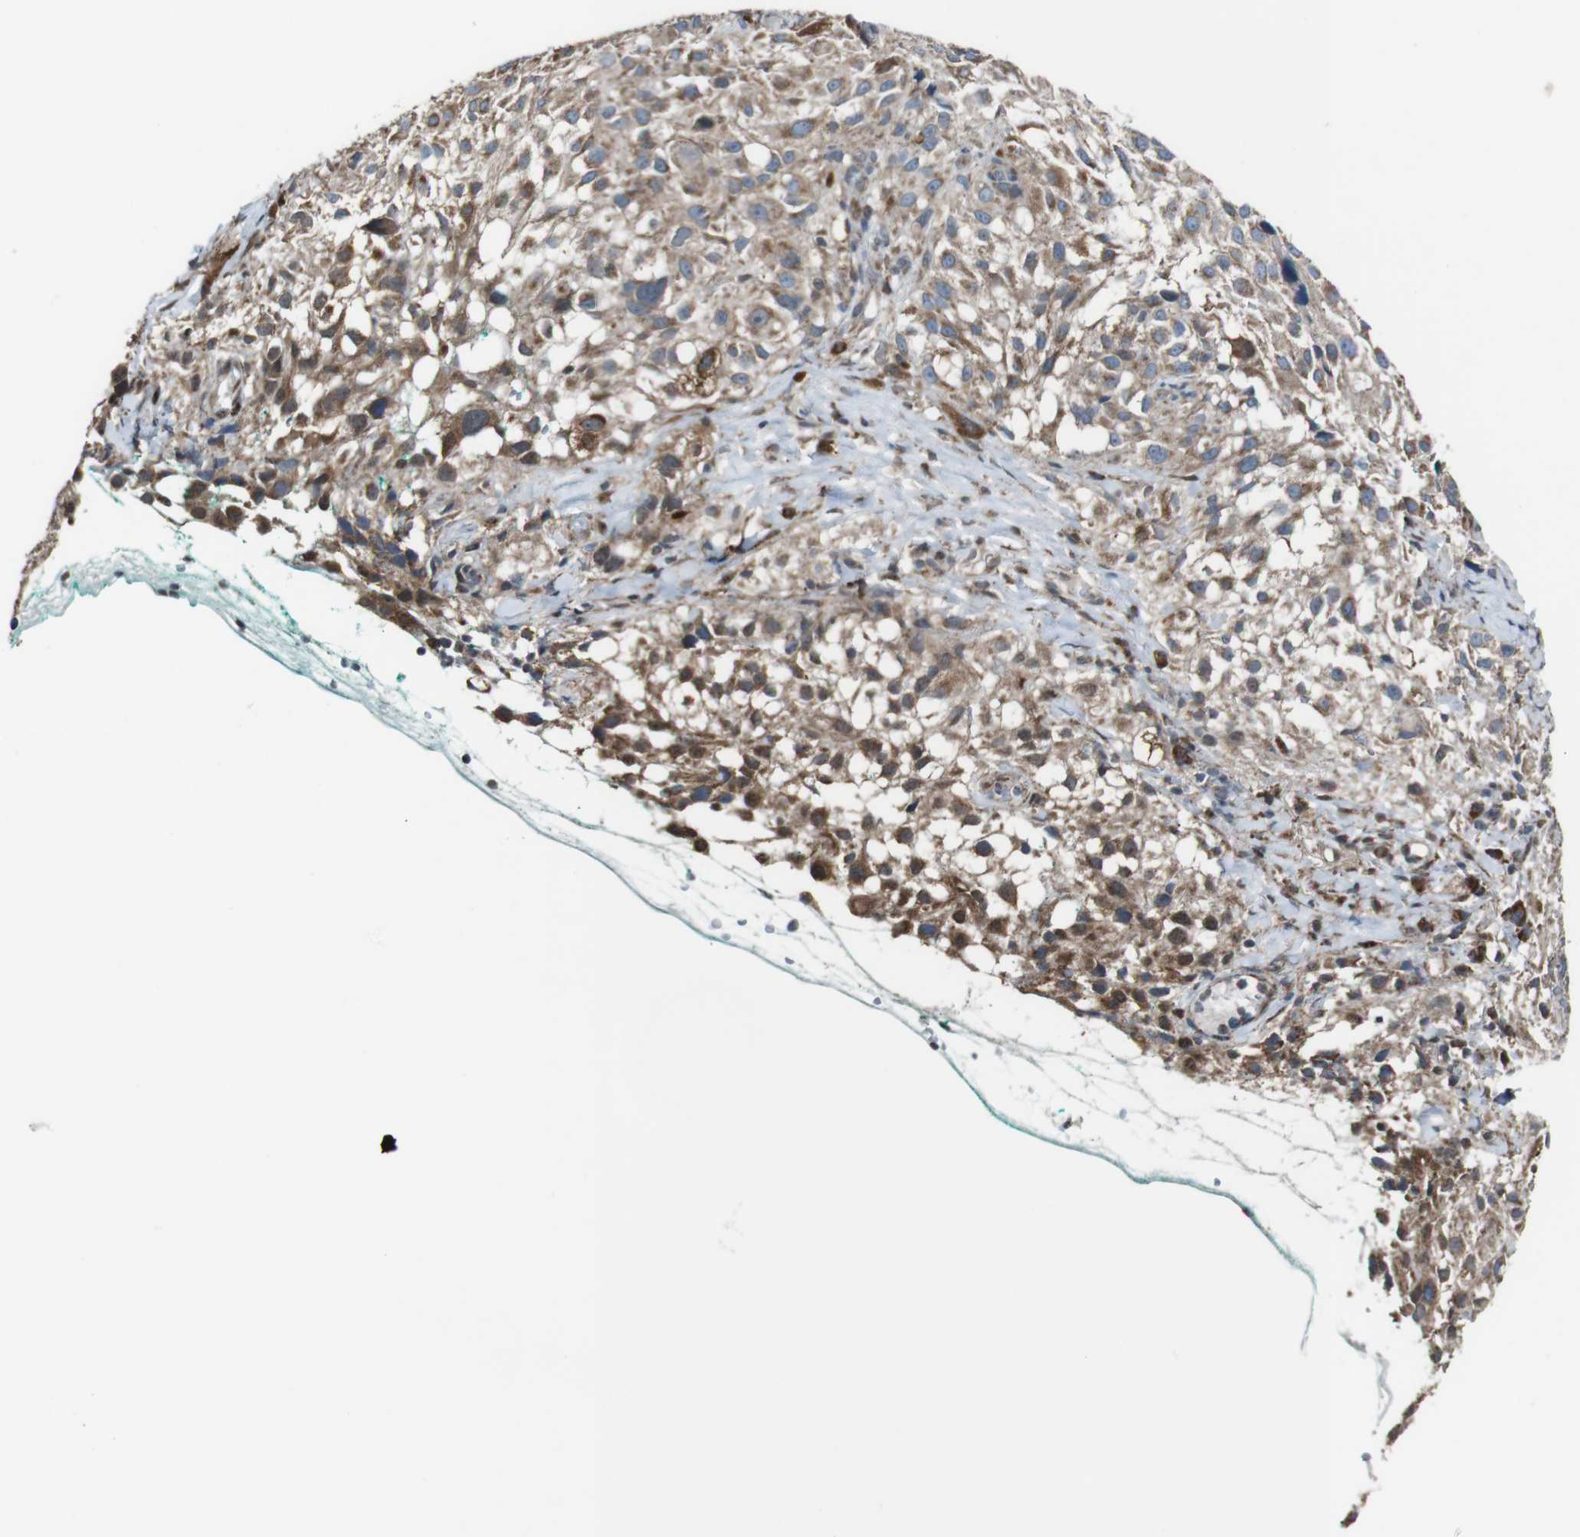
{"staining": {"intensity": "moderate", "quantity": ">75%", "location": "cytoplasmic/membranous"}, "tissue": "melanoma", "cell_type": "Tumor cells", "image_type": "cancer", "snomed": [{"axis": "morphology", "description": "Necrosis, NOS"}, {"axis": "morphology", "description": "Malignant melanoma, NOS"}, {"axis": "topography", "description": "Skin"}], "caption": "Human melanoma stained for a protein (brown) shows moderate cytoplasmic/membranous positive expression in about >75% of tumor cells.", "gene": "CISD2", "patient": {"sex": "female", "age": 87}}